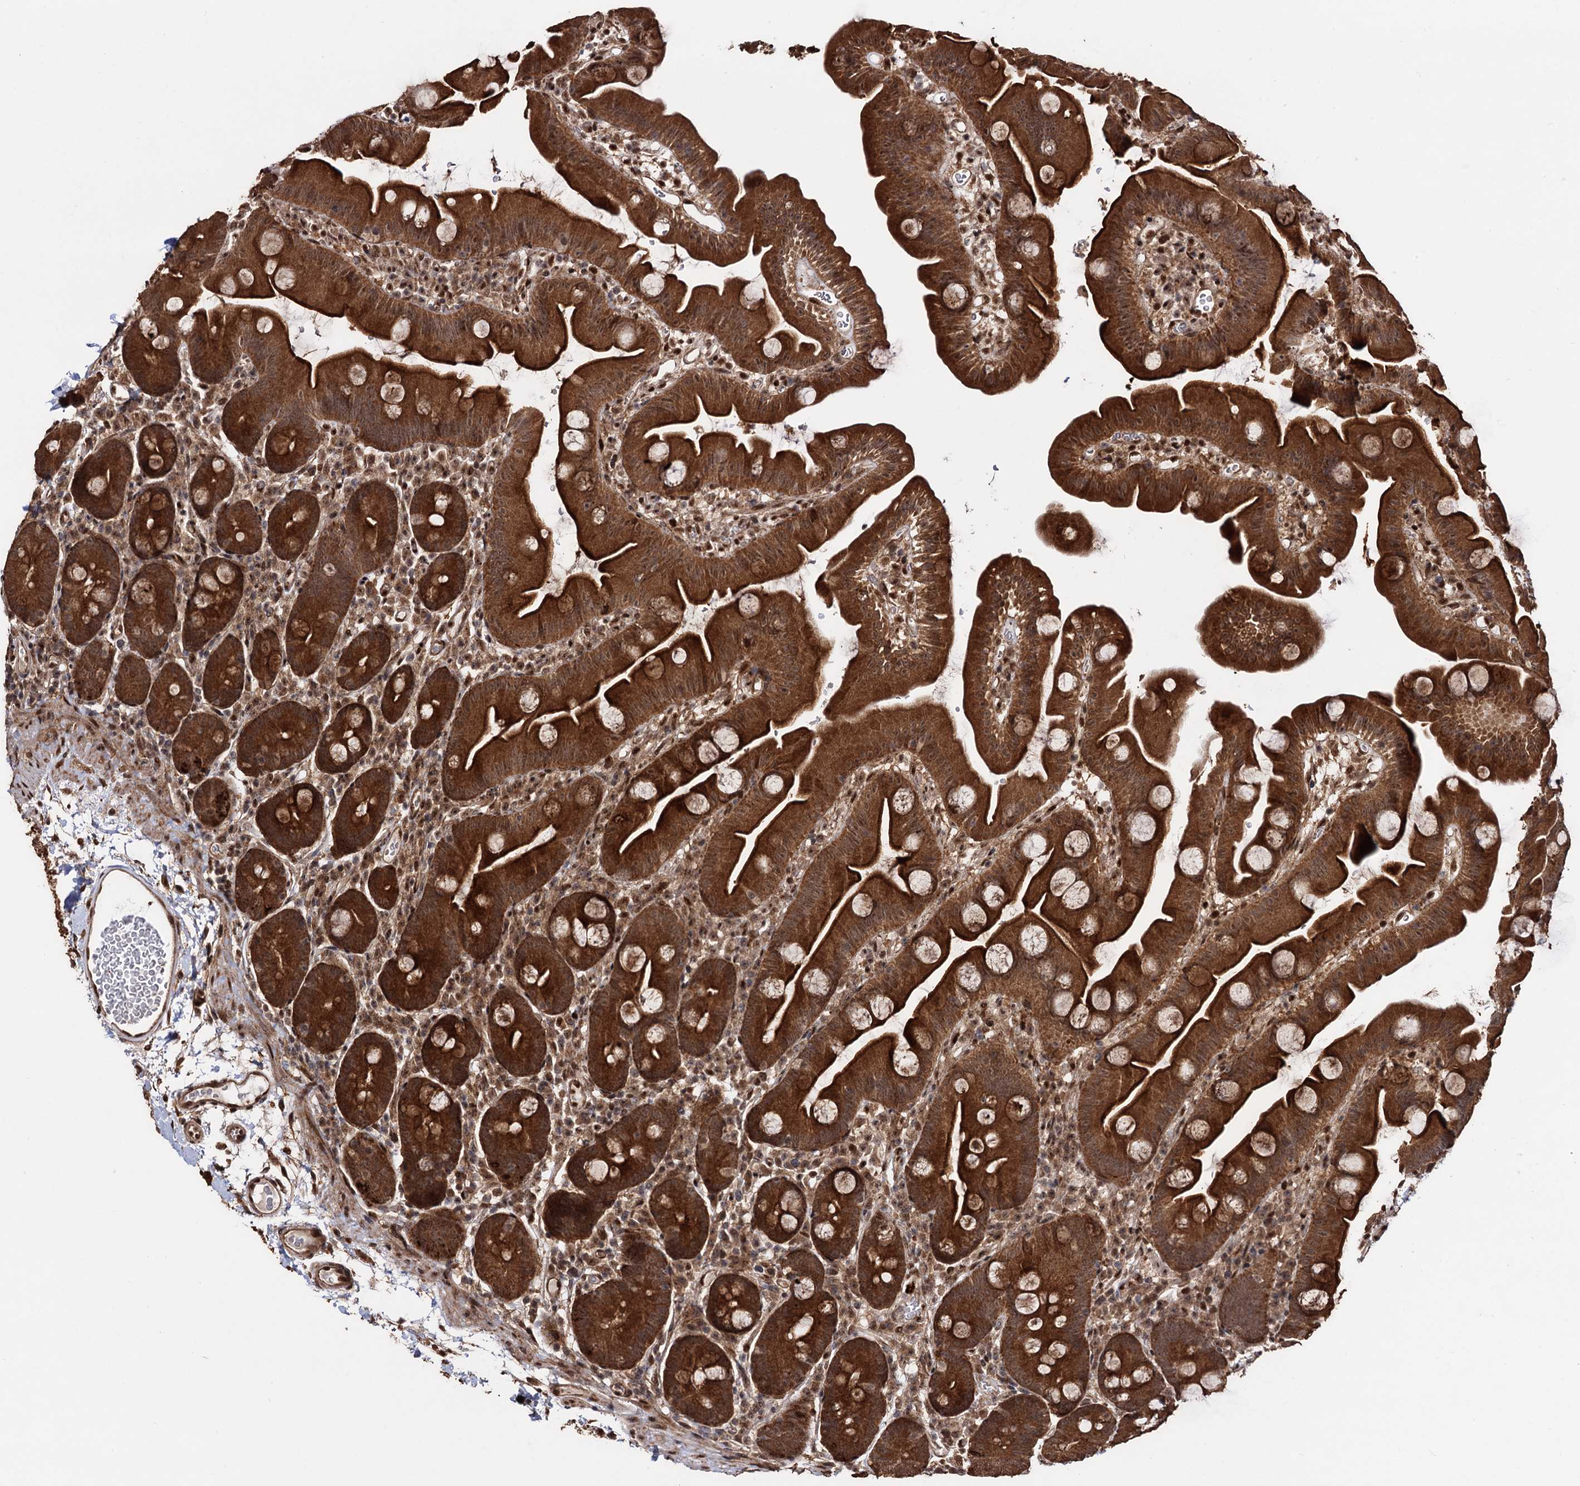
{"staining": {"intensity": "strong", "quantity": ">75%", "location": "cytoplasmic/membranous"}, "tissue": "small intestine", "cell_type": "Glandular cells", "image_type": "normal", "snomed": [{"axis": "morphology", "description": "Normal tissue, NOS"}, {"axis": "topography", "description": "Small intestine"}], "caption": "High-power microscopy captured an IHC image of benign small intestine, revealing strong cytoplasmic/membranous staining in about >75% of glandular cells.", "gene": "PIGB", "patient": {"sex": "female", "age": 68}}